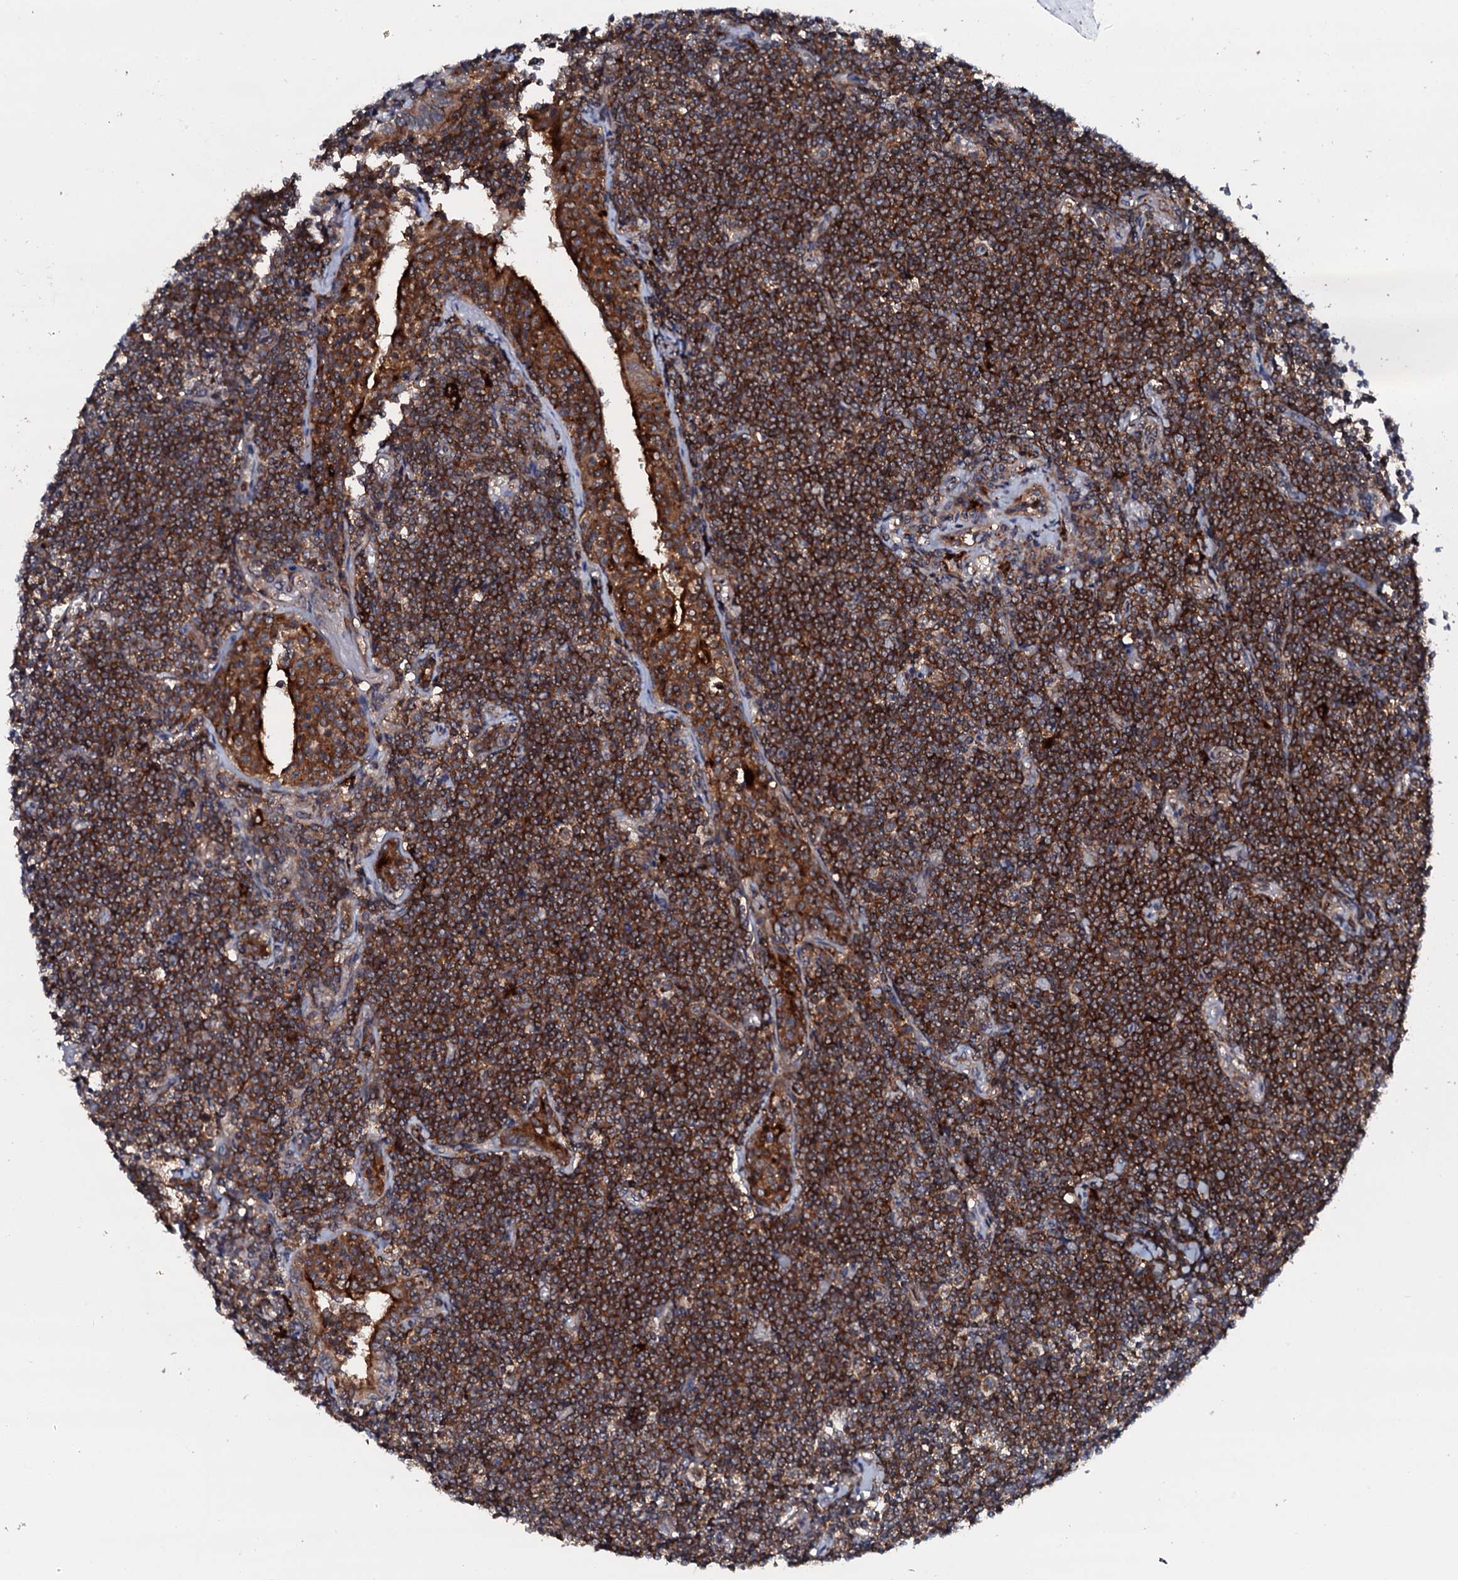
{"staining": {"intensity": "strong", "quantity": ">75%", "location": "cytoplasmic/membranous"}, "tissue": "lymphoma", "cell_type": "Tumor cells", "image_type": "cancer", "snomed": [{"axis": "morphology", "description": "Malignant lymphoma, non-Hodgkin's type, Low grade"}, {"axis": "topography", "description": "Lung"}], "caption": "Protein expression analysis of human lymphoma reveals strong cytoplasmic/membranous expression in approximately >75% of tumor cells.", "gene": "VAMP8", "patient": {"sex": "female", "age": 71}}